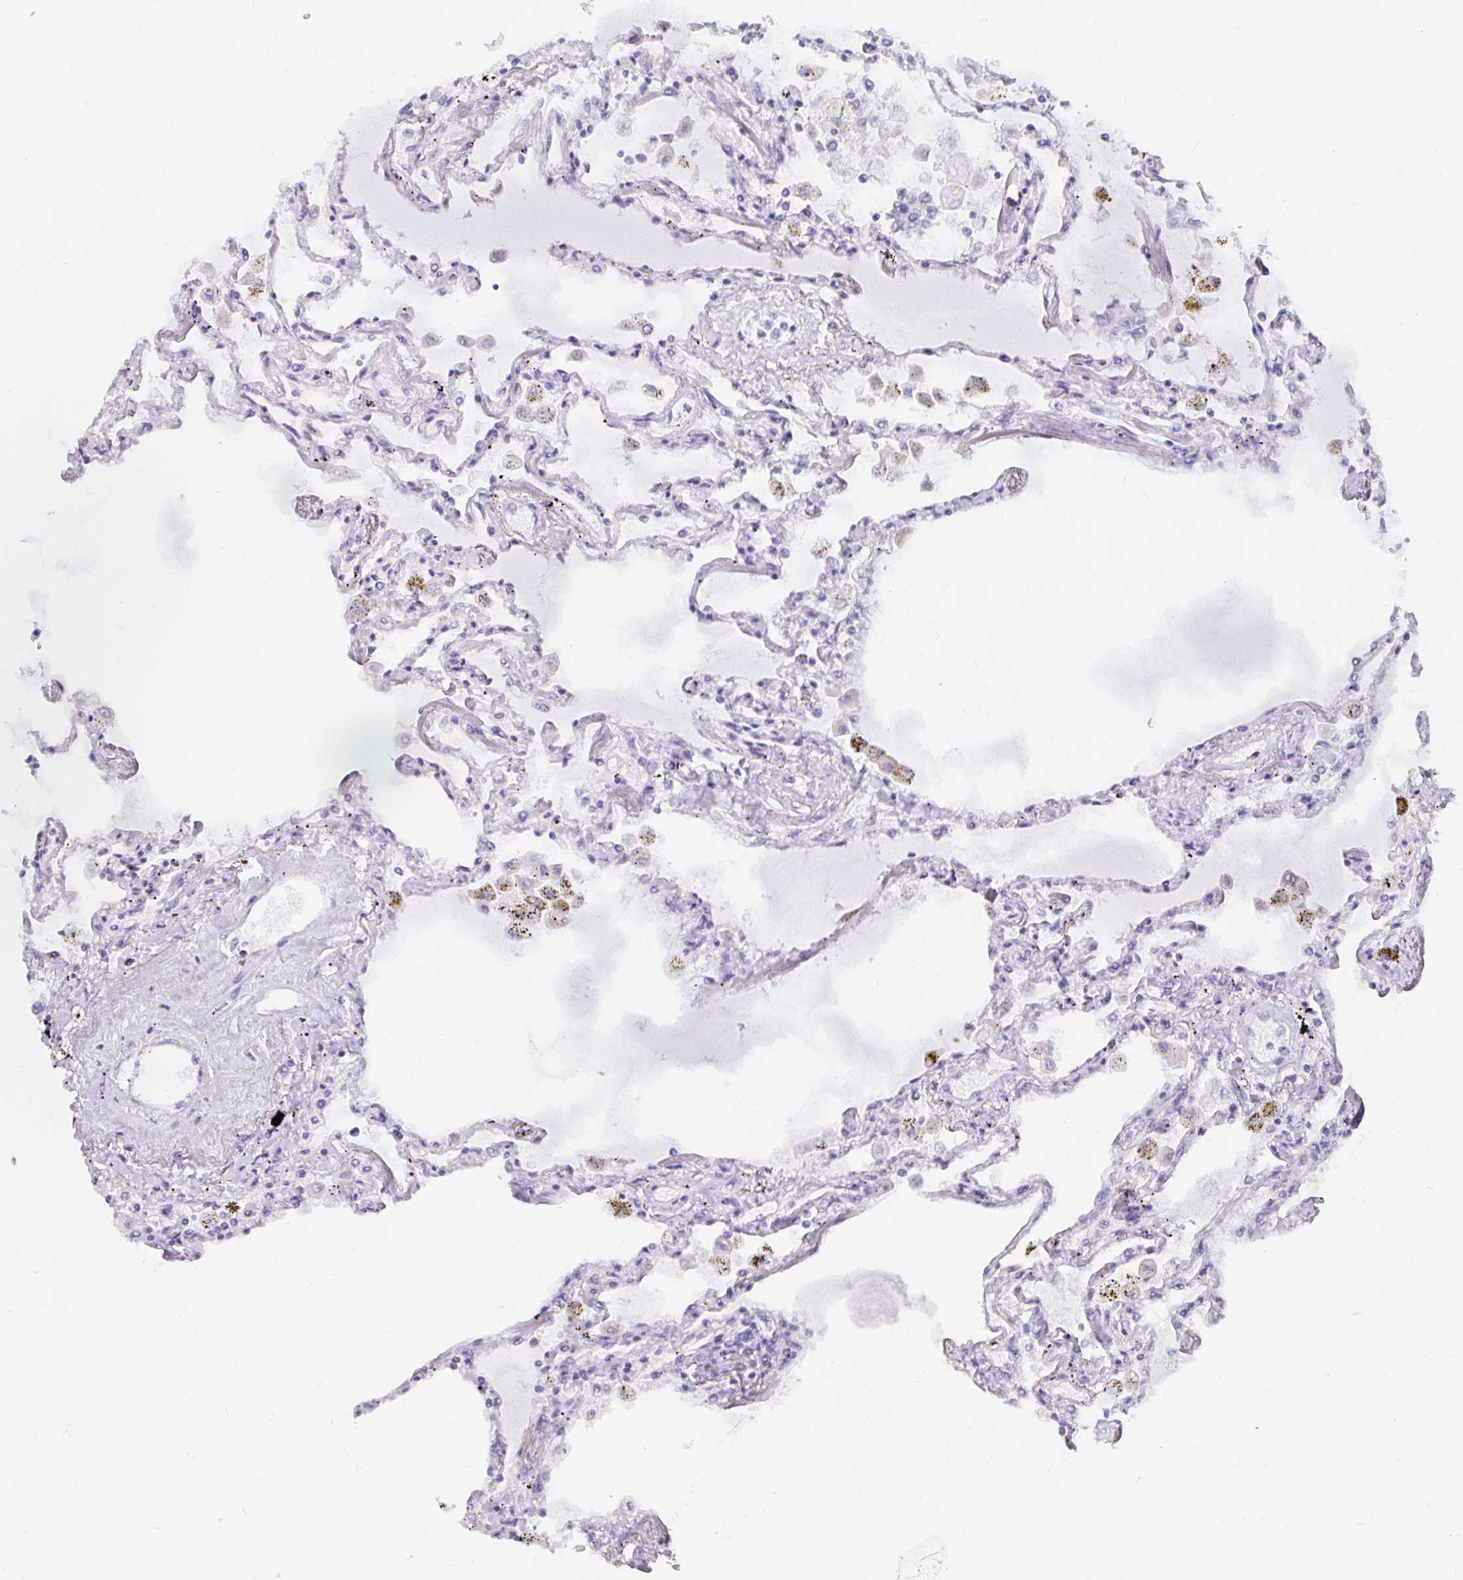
{"staining": {"intensity": "negative", "quantity": "none", "location": "none"}, "tissue": "lung", "cell_type": "Alveolar cells", "image_type": "normal", "snomed": [{"axis": "morphology", "description": "Normal tissue, NOS"}, {"axis": "morphology", "description": "Adenocarcinoma, NOS"}, {"axis": "topography", "description": "Cartilage tissue"}, {"axis": "topography", "description": "Lung"}], "caption": "Protein analysis of benign lung shows no significant staining in alveolar cells.", "gene": "ZPBP2", "patient": {"sex": "female", "age": 67}}